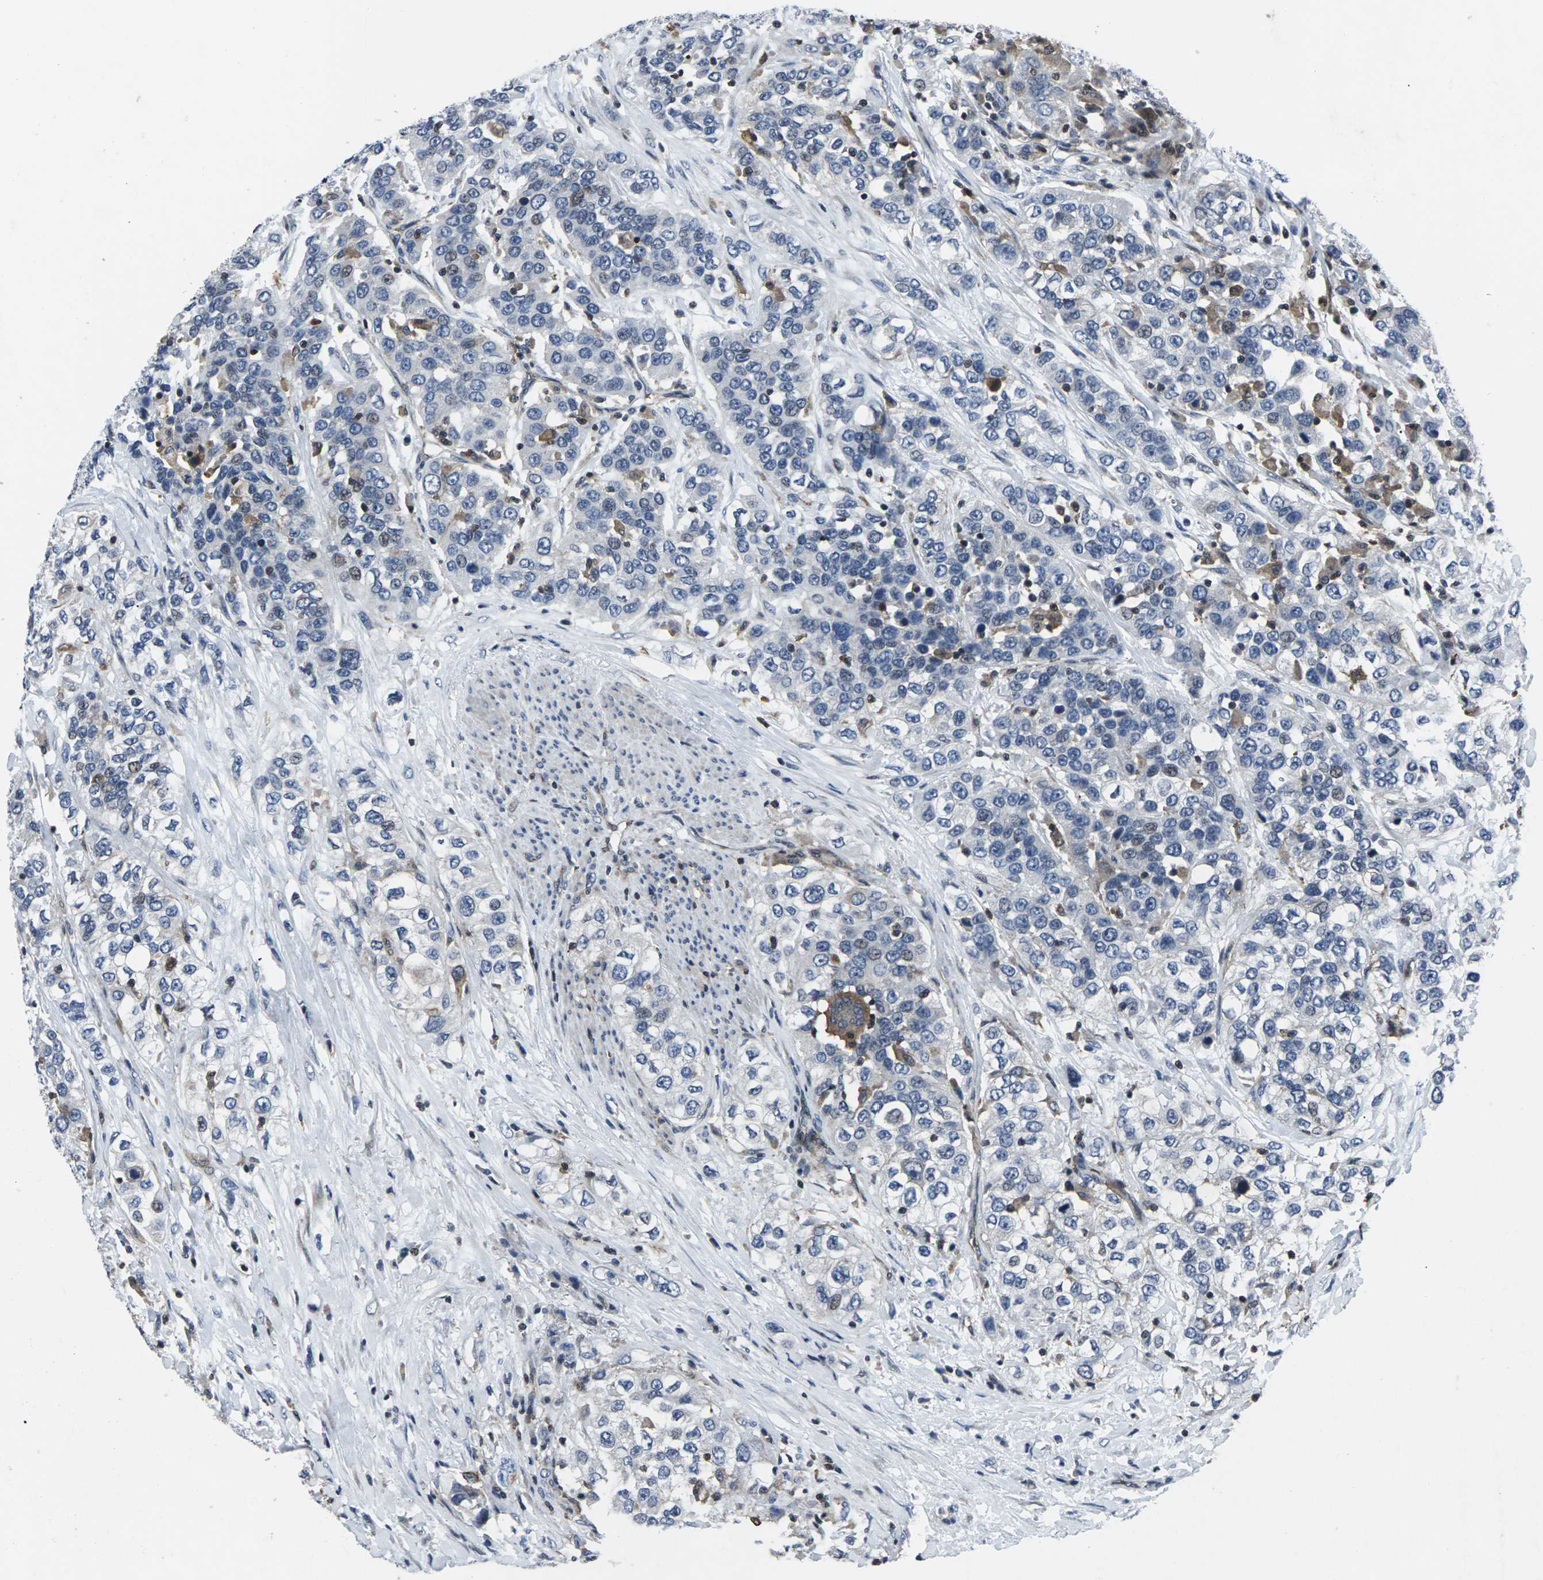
{"staining": {"intensity": "negative", "quantity": "none", "location": "none"}, "tissue": "urothelial cancer", "cell_type": "Tumor cells", "image_type": "cancer", "snomed": [{"axis": "morphology", "description": "Urothelial carcinoma, High grade"}, {"axis": "topography", "description": "Urinary bladder"}], "caption": "Immunohistochemistry (IHC) of urothelial carcinoma (high-grade) demonstrates no staining in tumor cells.", "gene": "STAT4", "patient": {"sex": "female", "age": 80}}